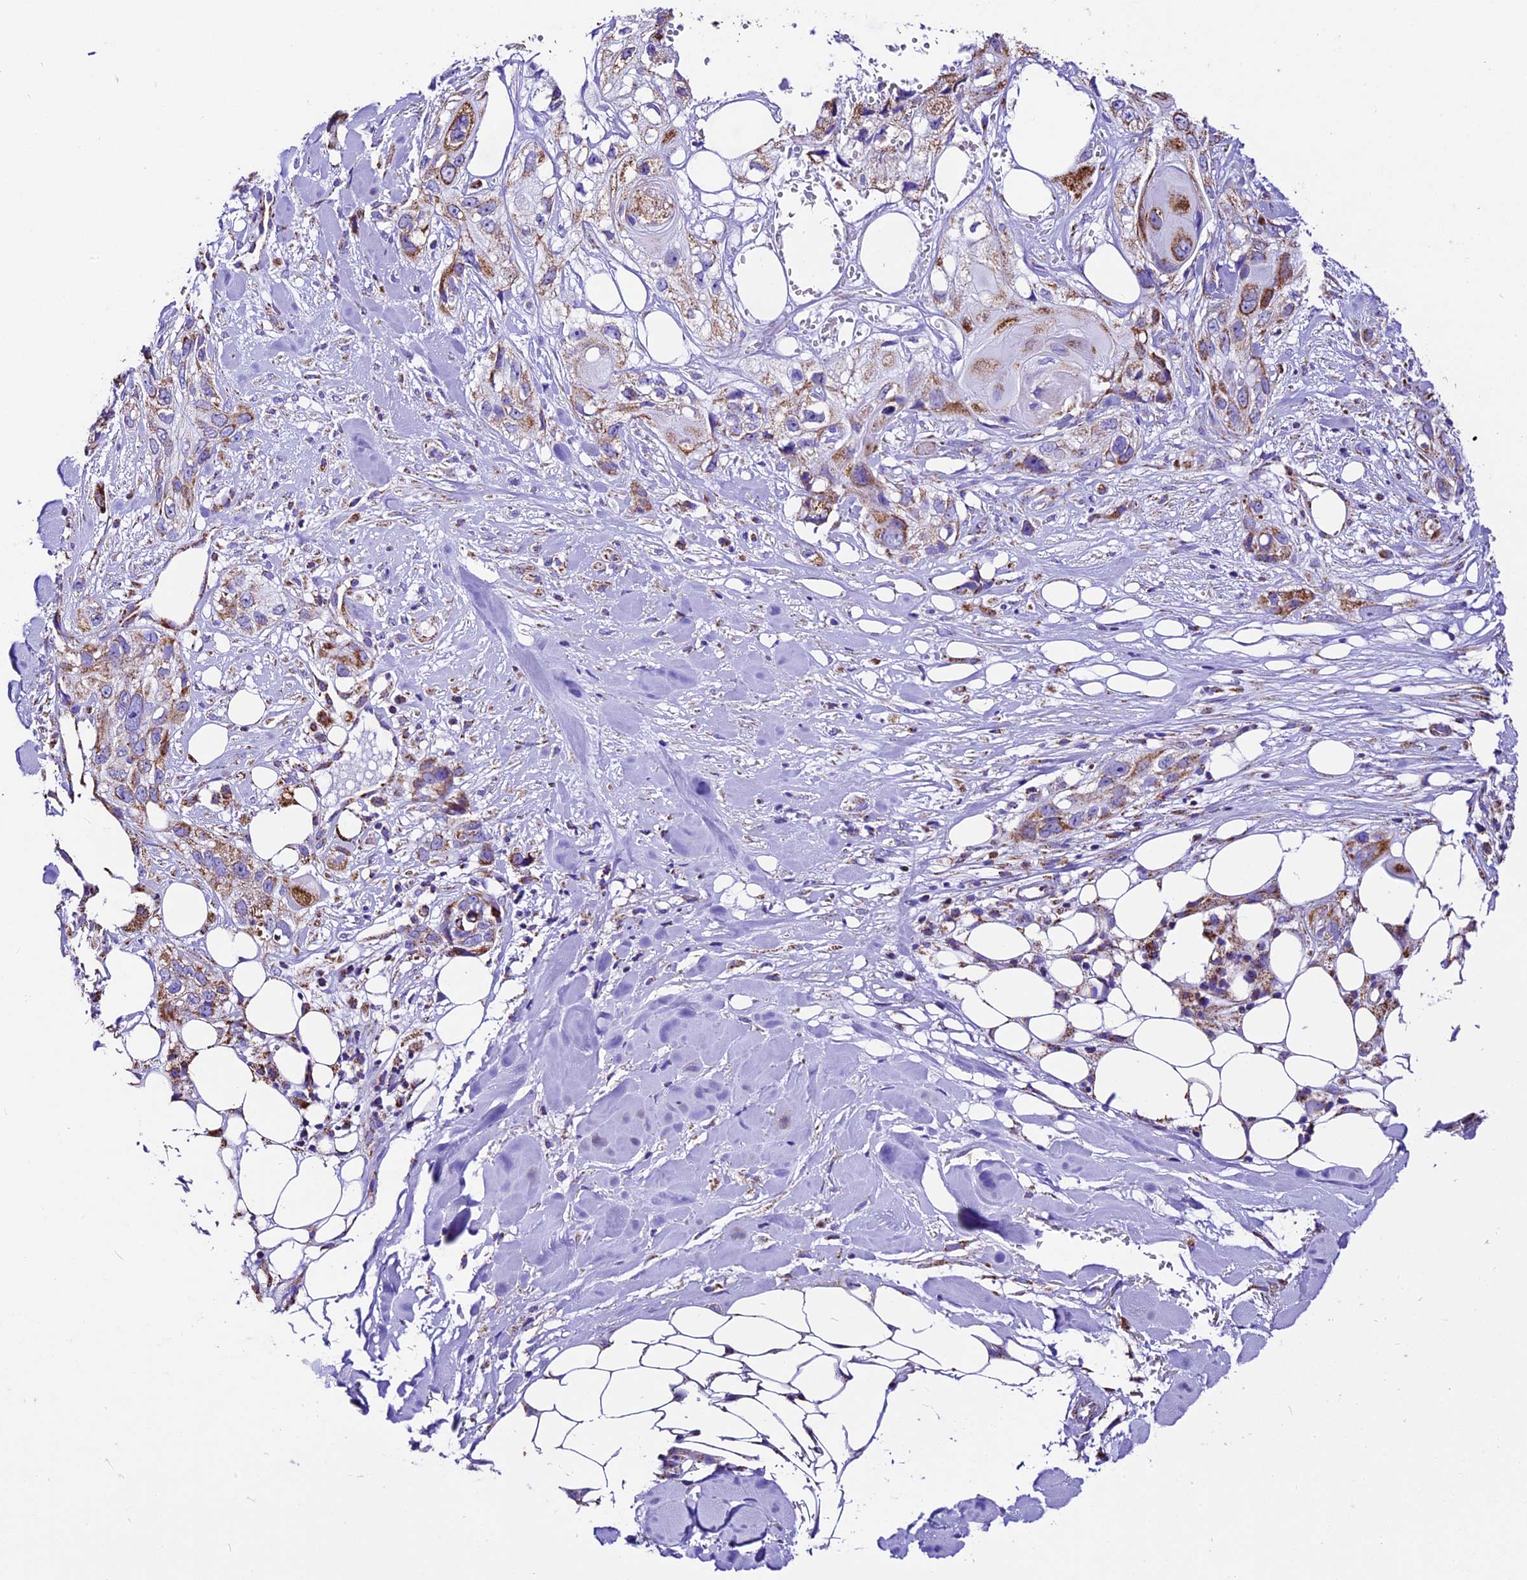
{"staining": {"intensity": "moderate", "quantity": ">75%", "location": "cytoplasmic/membranous"}, "tissue": "skin cancer", "cell_type": "Tumor cells", "image_type": "cancer", "snomed": [{"axis": "morphology", "description": "Normal tissue, NOS"}, {"axis": "morphology", "description": "Squamous cell carcinoma, NOS"}, {"axis": "topography", "description": "Skin"}], "caption": "This is an image of IHC staining of skin cancer (squamous cell carcinoma), which shows moderate positivity in the cytoplasmic/membranous of tumor cells.", "gene": "DCAF5", "patient": {"sex": "male", "age": 72}}